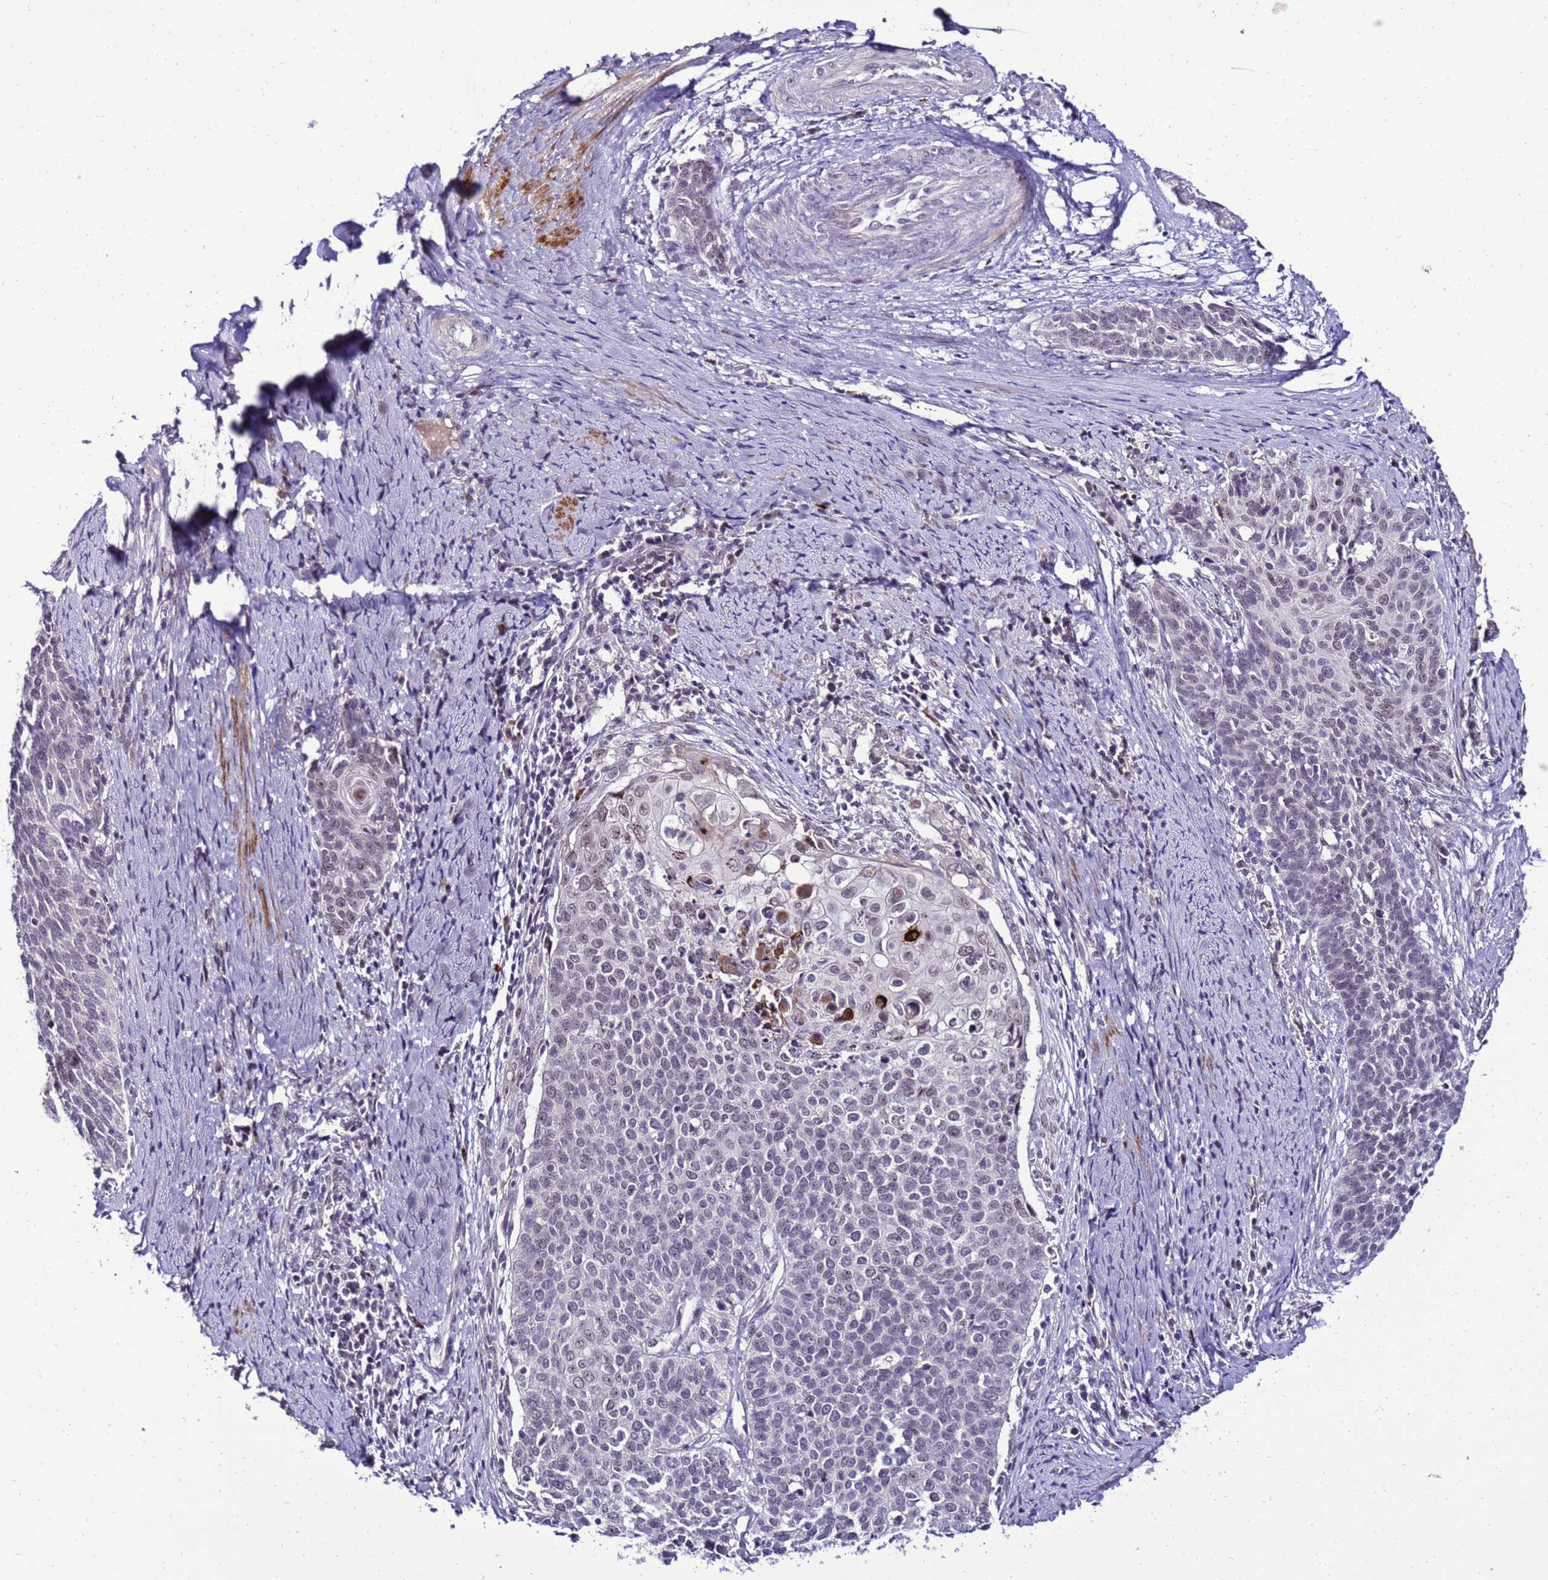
{"staining": {"intensity": "weak", "quantity": "<25%", "location": "nuclear"}, "tissue": "cervical cancer", "cell_type": "Tumor cells", "image_type": "cancer", "snomed": [{"axis": "morphology", "description": "Squamous cell carcinoma, NOS"}, {"axis": "topography", "description": "Cervix"}], "caption": "A photomicrograph of cervical squamous cell carcinoma stained for a protein reveals no brown staining in tumor cells. (DAB (3,3'-diaminobenzidine) immunohistochemistry (IHC), high magnification).", "gene": "C19orf47", "patient": {"sex": "female", "age": 39}}